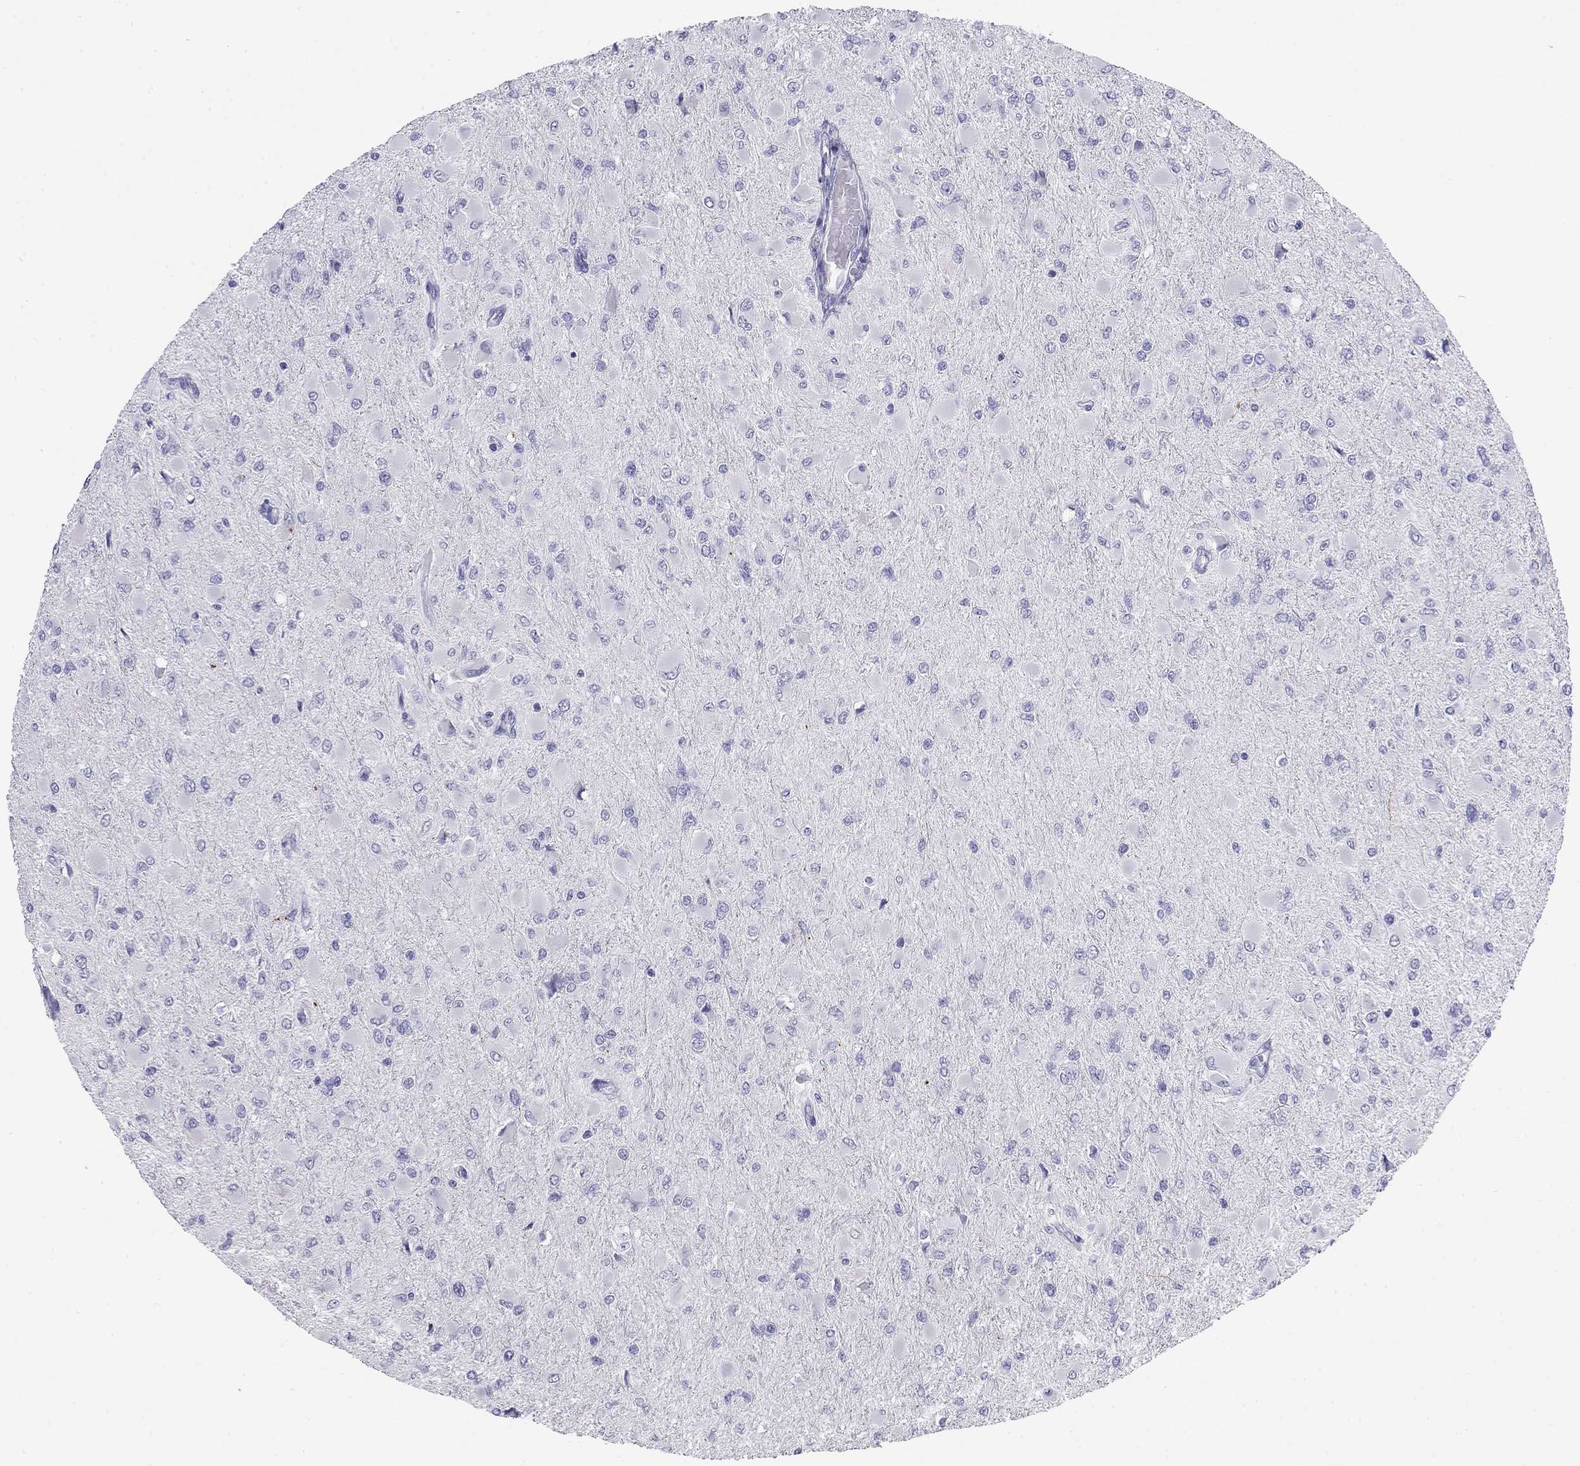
{"staining": {"intensity": "negative", "quantity": "none", "location": "none"}, "tissue": "glioma", "cell_type": "Tumor cells", "image_type": "cancer", "snomed": [{"axis": "morphology", "description": "Glioma, malignant, High grade"}, {"axis": "topography", "description": "Cerebral cortex"}], "caption": "Tumor cells show no significant positivity in malignant glioma (high-grade).", "gene": "ODF4", "patient": {"sex": "female", "age": 36}}